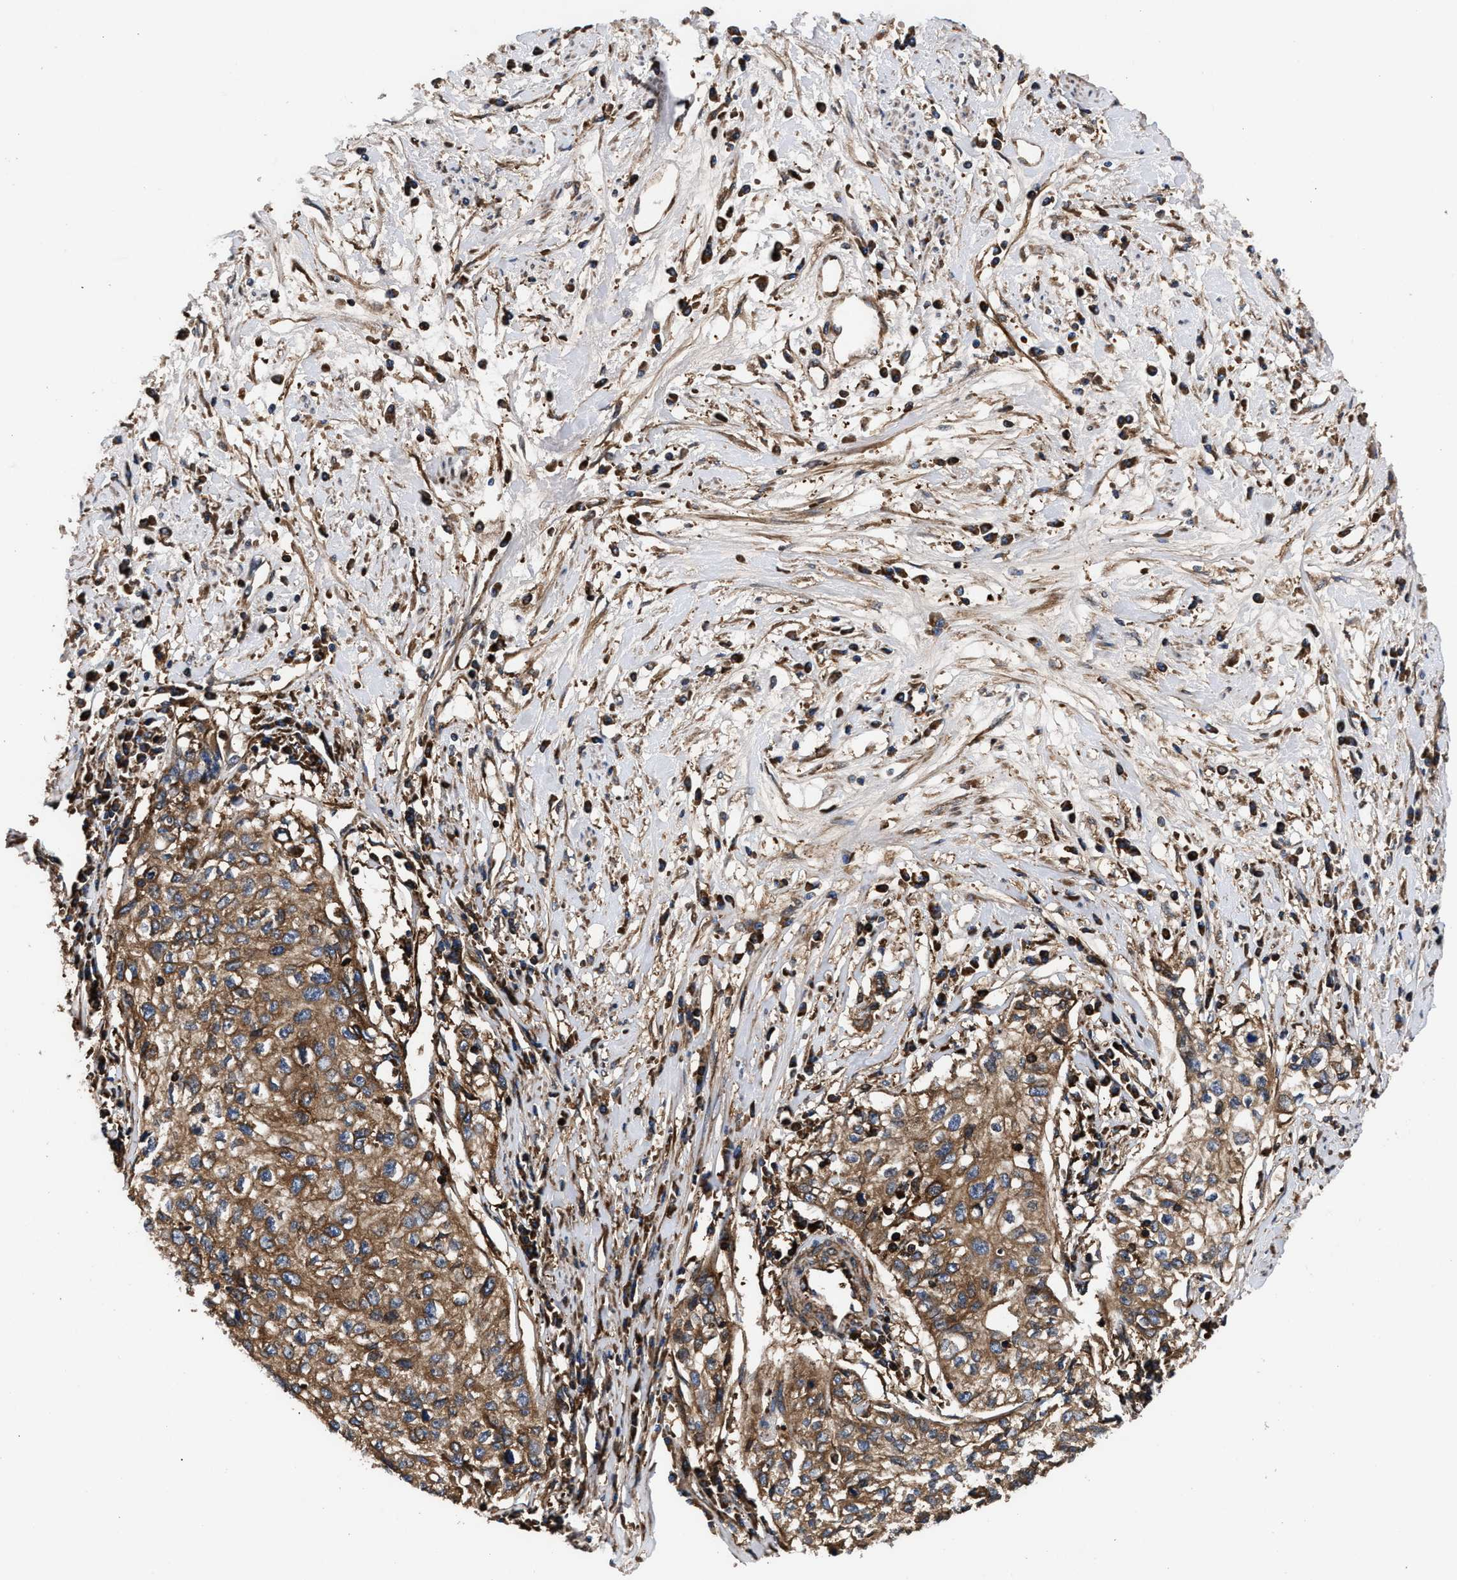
{"staining": {"intensity": "moderate", "quantity": ">75%", "location": "cytoplasmic/membranous"}, "tissue": "cervical cancer", "cell_type": "Tumor cells", "image_type": "cancer", "snomed": [{"axis": "morphology", "description": "Squamous cell carcinoma, NOS"}, {"axis": "topography", "description": "Cervix"}], "caption": "A micrograph of cervical cancer stained for a protein shows moderate cytoplasmic/membranous brown staining in tumor cells. The staining was performed using DAB to visualize the protein expression in brown, while the nuclei were stained in blue with hematoxylin (Magnification: 20x).", "gene": "KYAT1", "patient": {"sex": "female", "age": 57}}